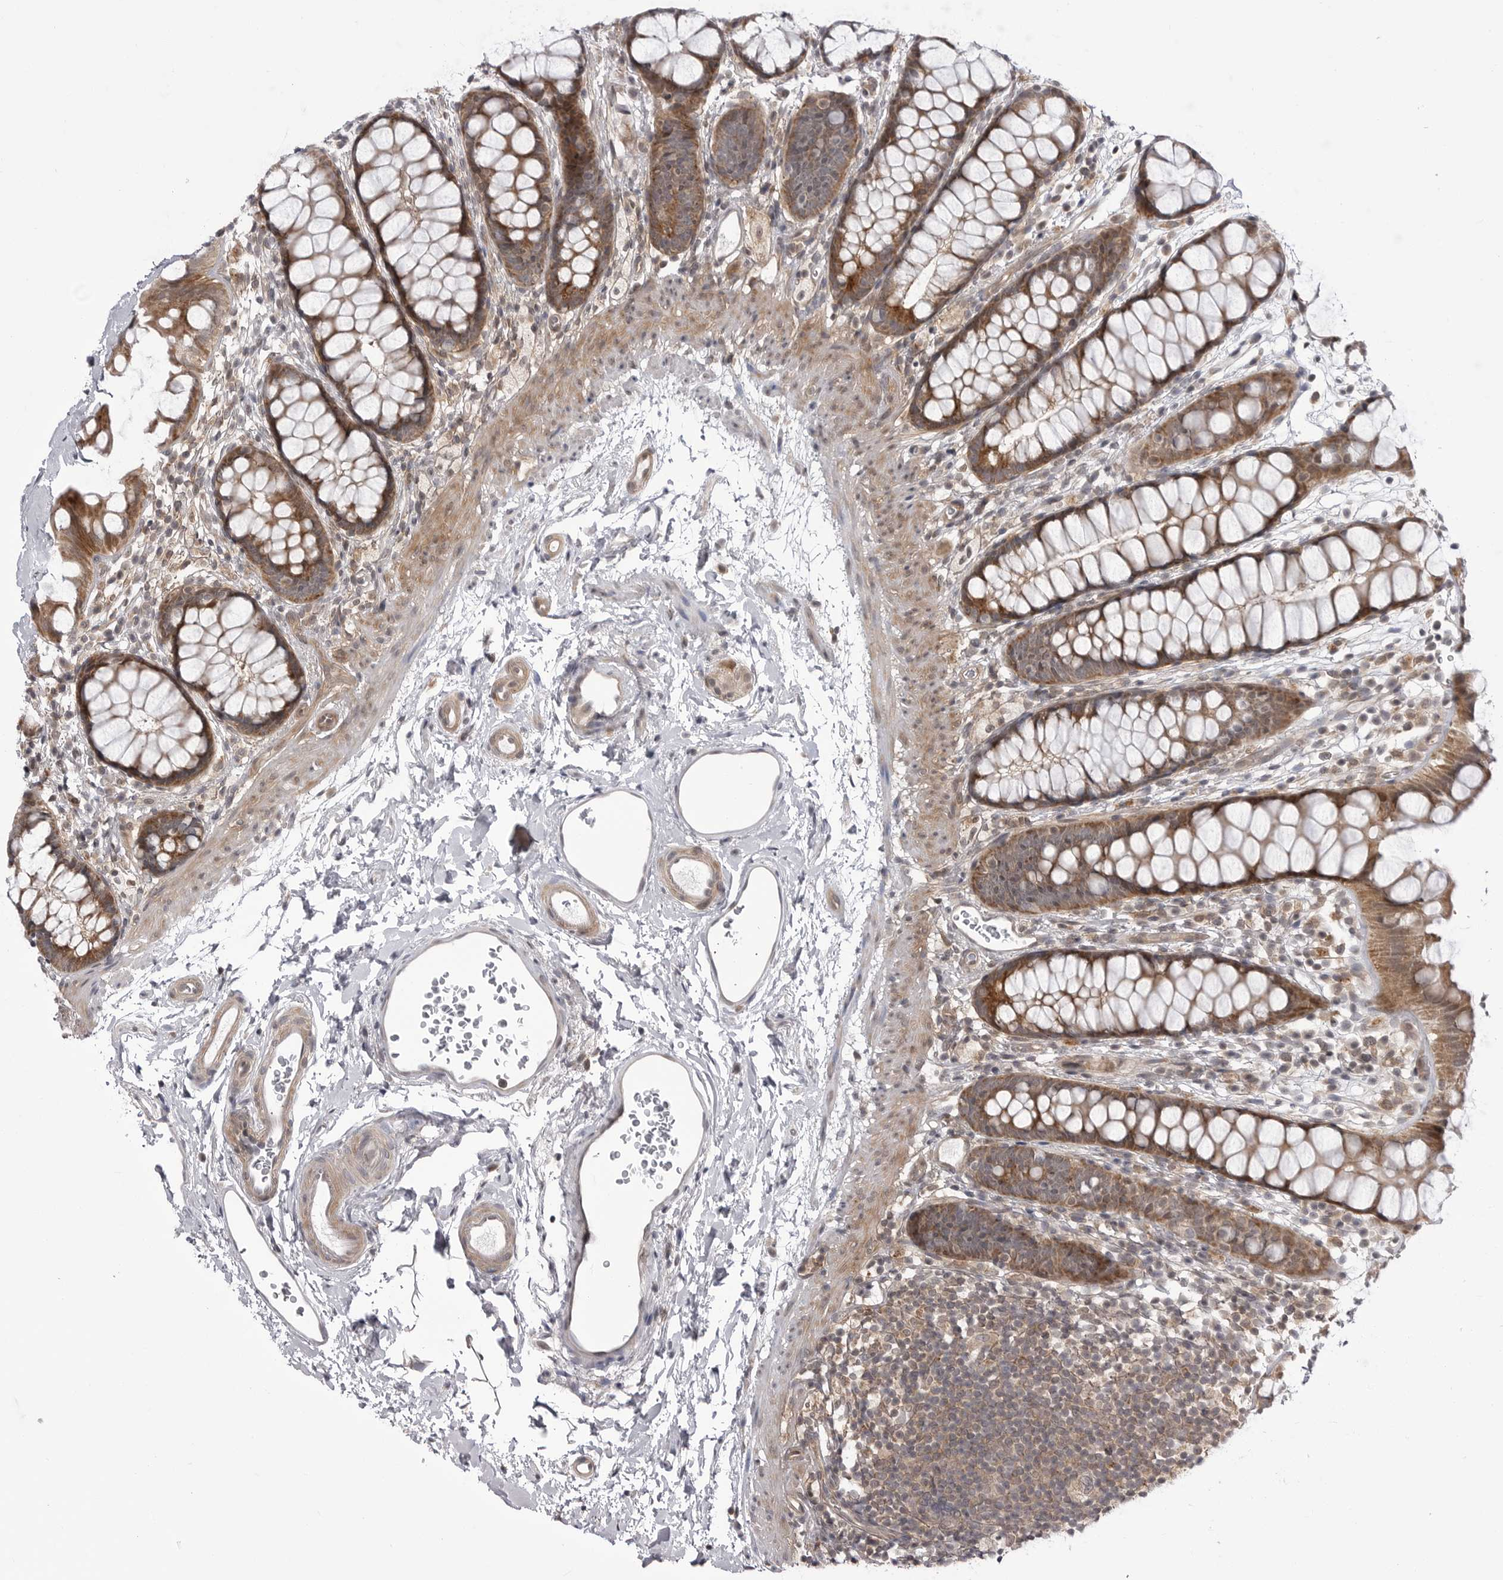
{"staining": {"intensity": "strong", "quantity": ">75%", "location": "cytoplasmic/membranous"}, "tissue": "rectum", "cell_type": "Glandular cells", "image_type": "normal", "snomed": [{"axis": "morphology", "description": "Normal tissue, NOS"}, {"axis": "topography", "description": "Rectum"}], "caption": "Immunohistochemistry staining of benign rectum, which shows high levels of strong cytoplasmic/membranous staining in about >75% of glandular cells indicating strong cytoplasmic/membranous protein staining. The staining was performed using DAB (brown) for protein detection and nuclei were counterstained in hematoxylin (blue).", "gene": "CCDC18", "patient": {"sex": "female", "age": 65}}